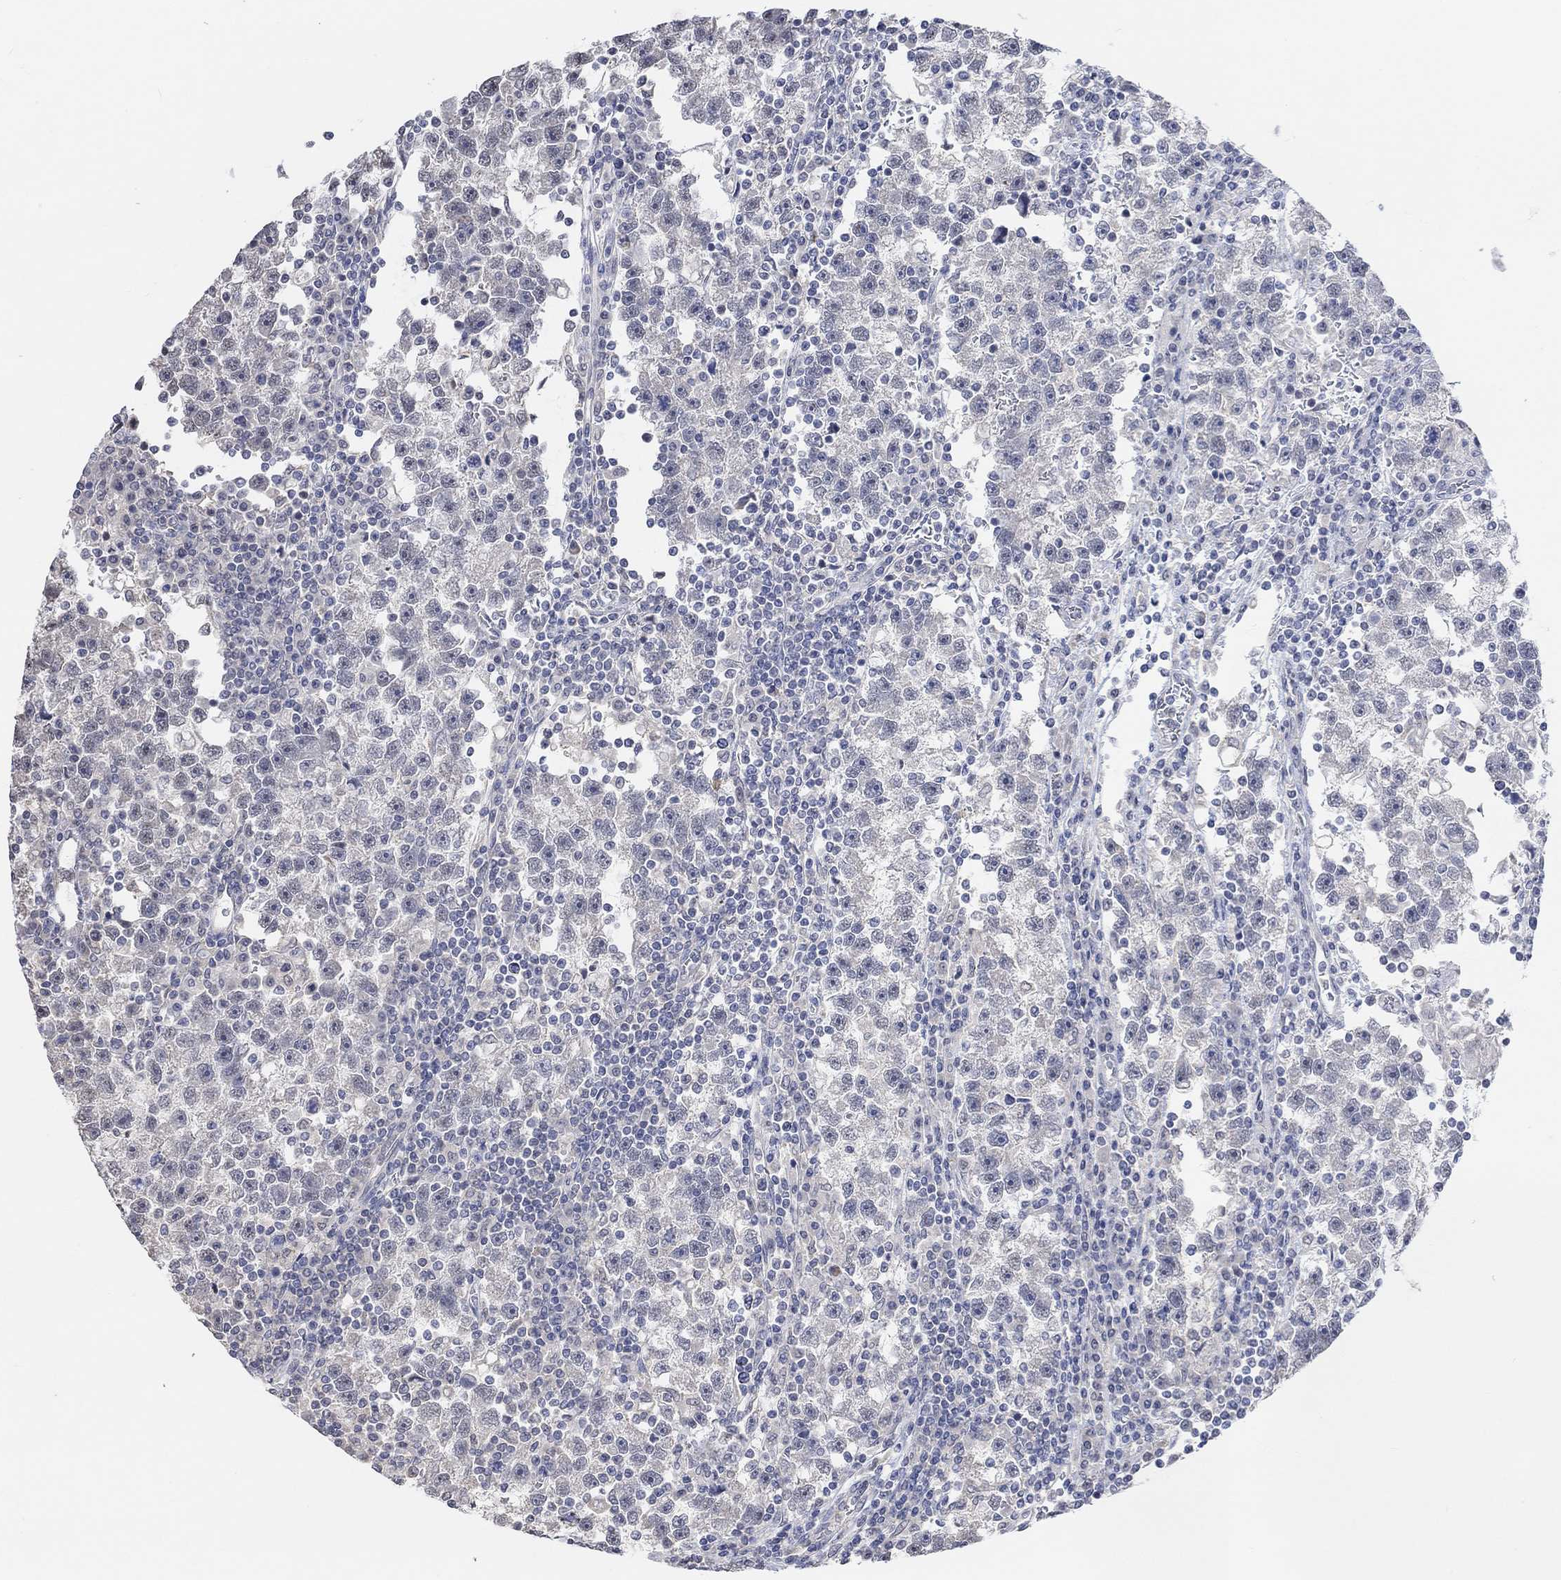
{"staining": {"intensity": "negative", "quantity": "none", "location": "none"}, "tissue": "testis cancer", "cell_type": "Tumor cells", "image_type": "cancer", "snomed": [{"axis": "morphology", "description": "Seminoma, NOS"}, {"axis": "topography", "description": "Testis"}], "caption": "Testis seminoma was stained to show a protein in brown. There is no significant positivity in tumor cells. (DAB (3,3'-diaminobenzidine) IHC with hematoxylin counter stain).", "gene": "MUC1", "patient": {"sex": "male", "age": 47}}